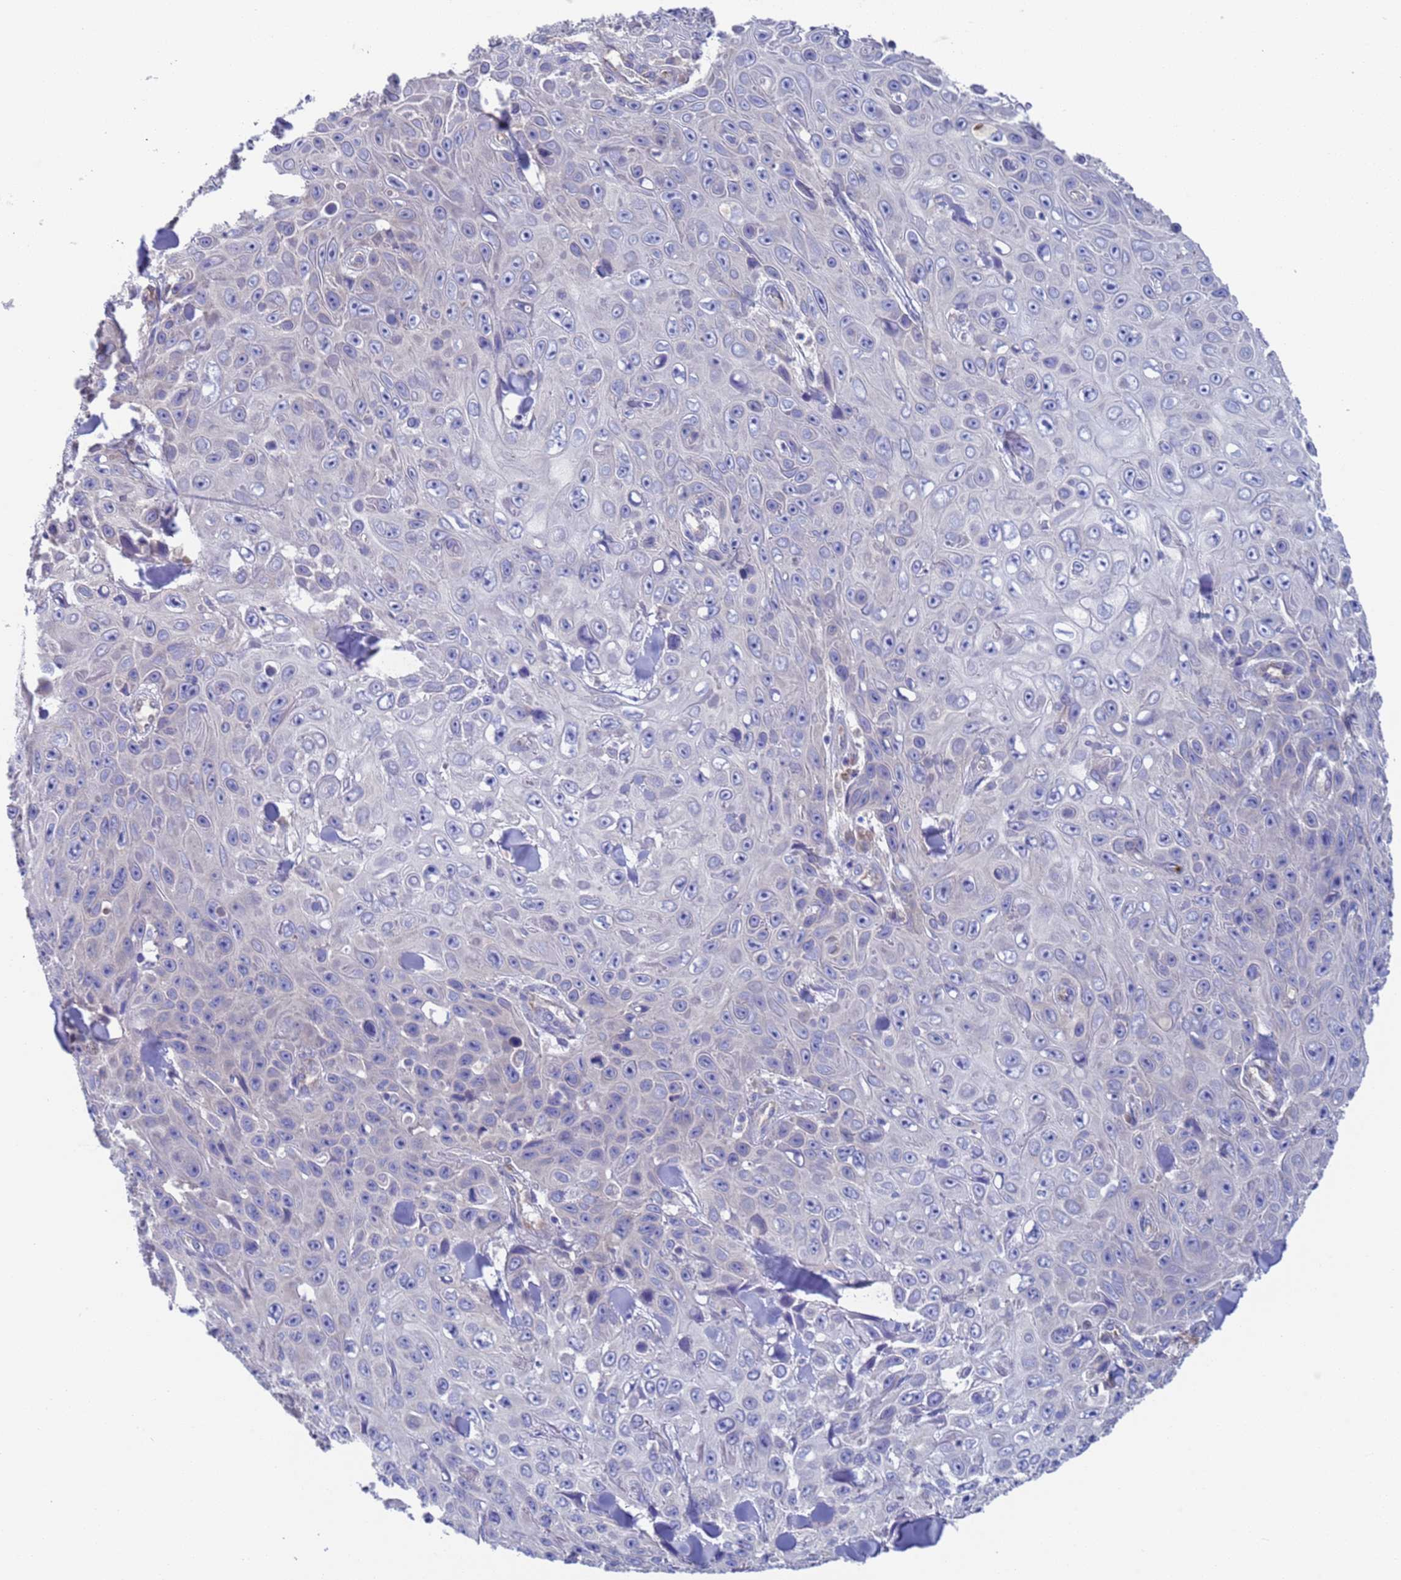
{"staining": {"intensity": "negative", "quantity": "none", "location": "none"}, "tissue": "skin cancer", "cell_type": "Tumor cells", "image_type": "cancer", "snomed": [{"axis": "morphology", "description": "Basal cell carcinoma"}, {"axis": "topography", "description": "Skin"}], "caption": "Basal cell carcinoma (skin) was stained to show a protein in brown. There is no significant positivity in tumor cells.", "gene": "PET117", "patient": {"sex": "male", "age": 73}}